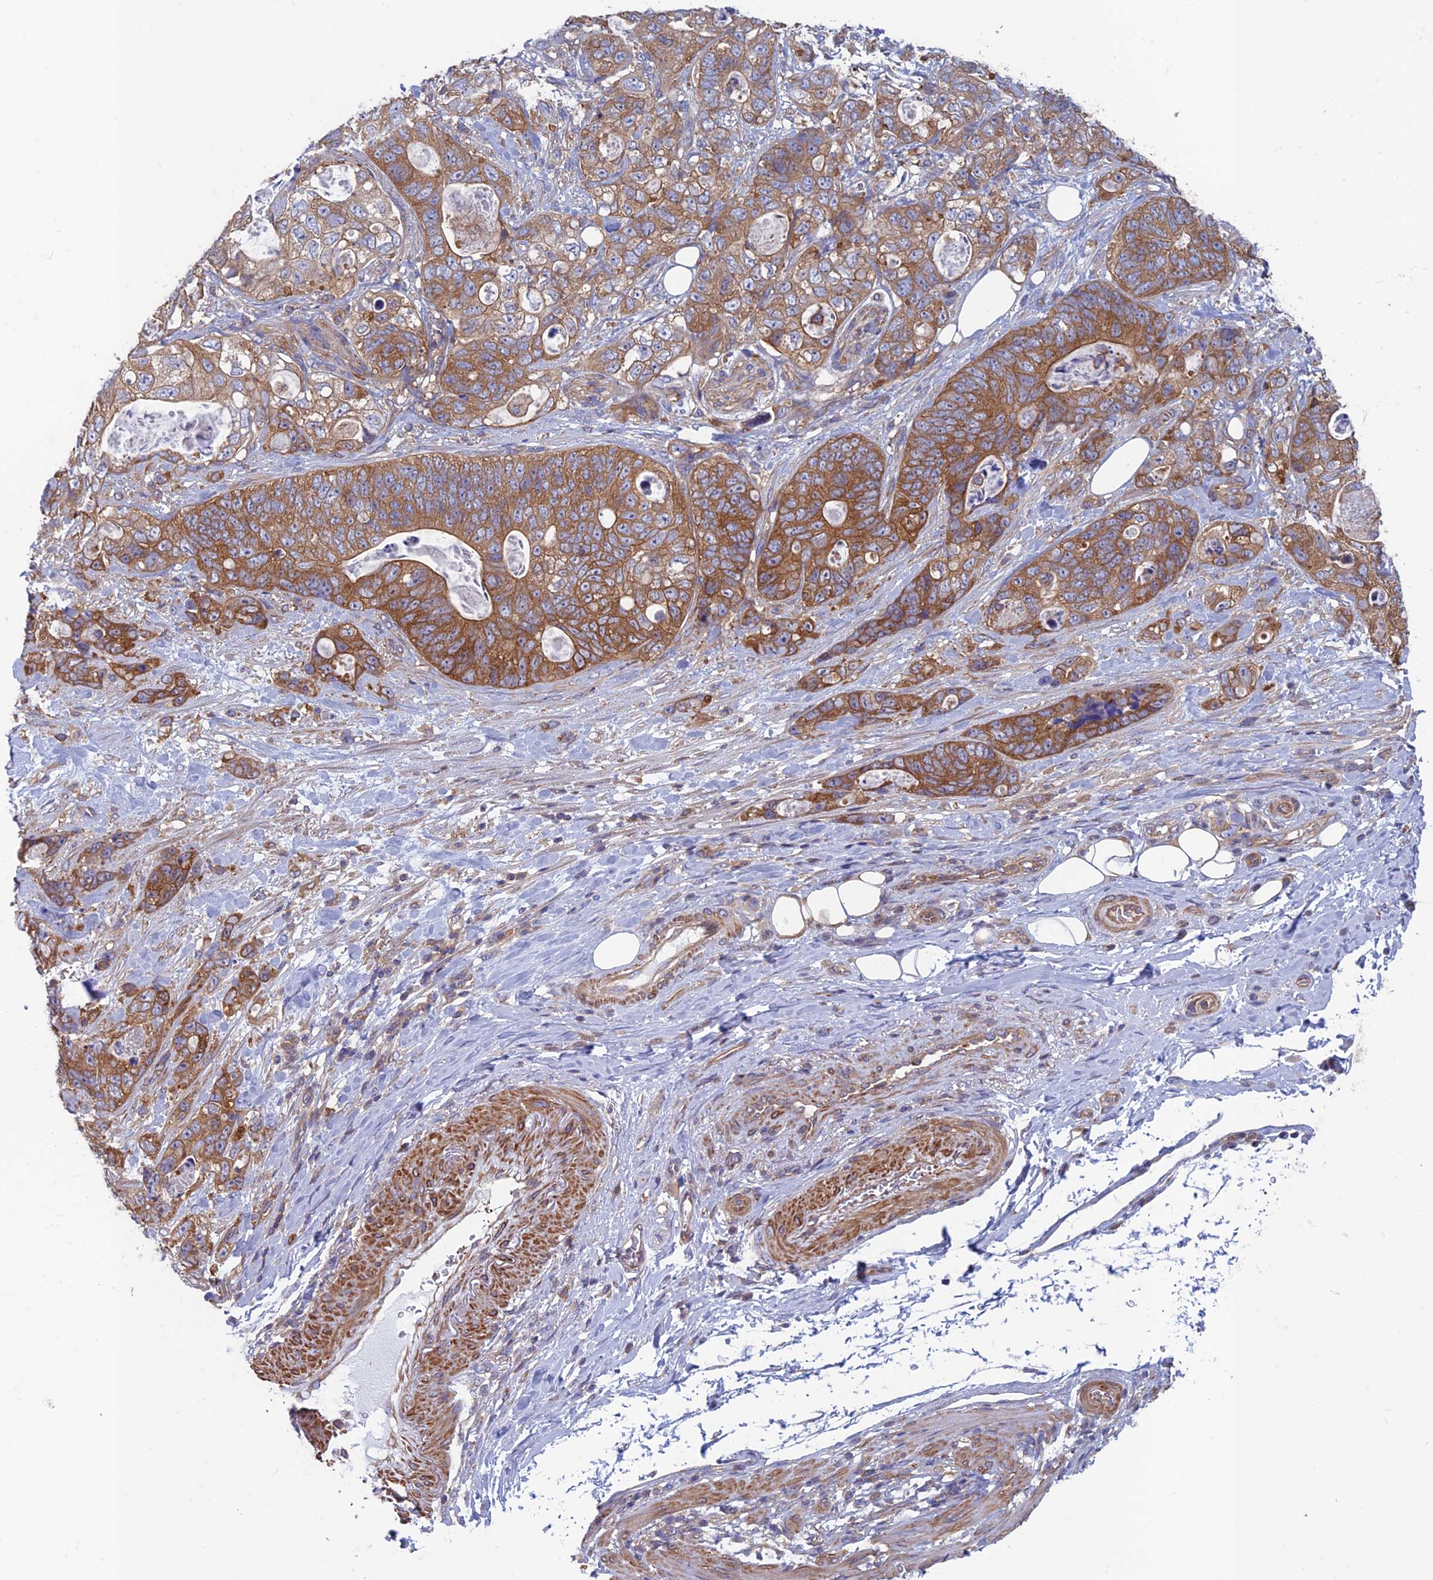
{"staining": {"intensity": "moderate", "quantity": ">75%", "location": "cytoplasmic/membranous"}, "tissue": "stomach cancer", "cell_type": "Tumor cells", "image_type": "cancer", "snomed": [{"axis": "morphology", "description": "Normal tissue, NOS"}, {"axis": "morphology", "description": "Adenocarcinoma, NOS"}, {"axis": "topography", "description": "Stomach"}], "caption": "Adenocarcinoma (stomach) was stained to show a protein in brown. There is medium levels of moderate cytoplasmic/membranous staining in approximately >75% of tumor cells. Ihc stains the protein of interest in brown and the nuclei are stained blue.", "gene": "DNM1L", "patient": {"sex": "female", "age": 89}}